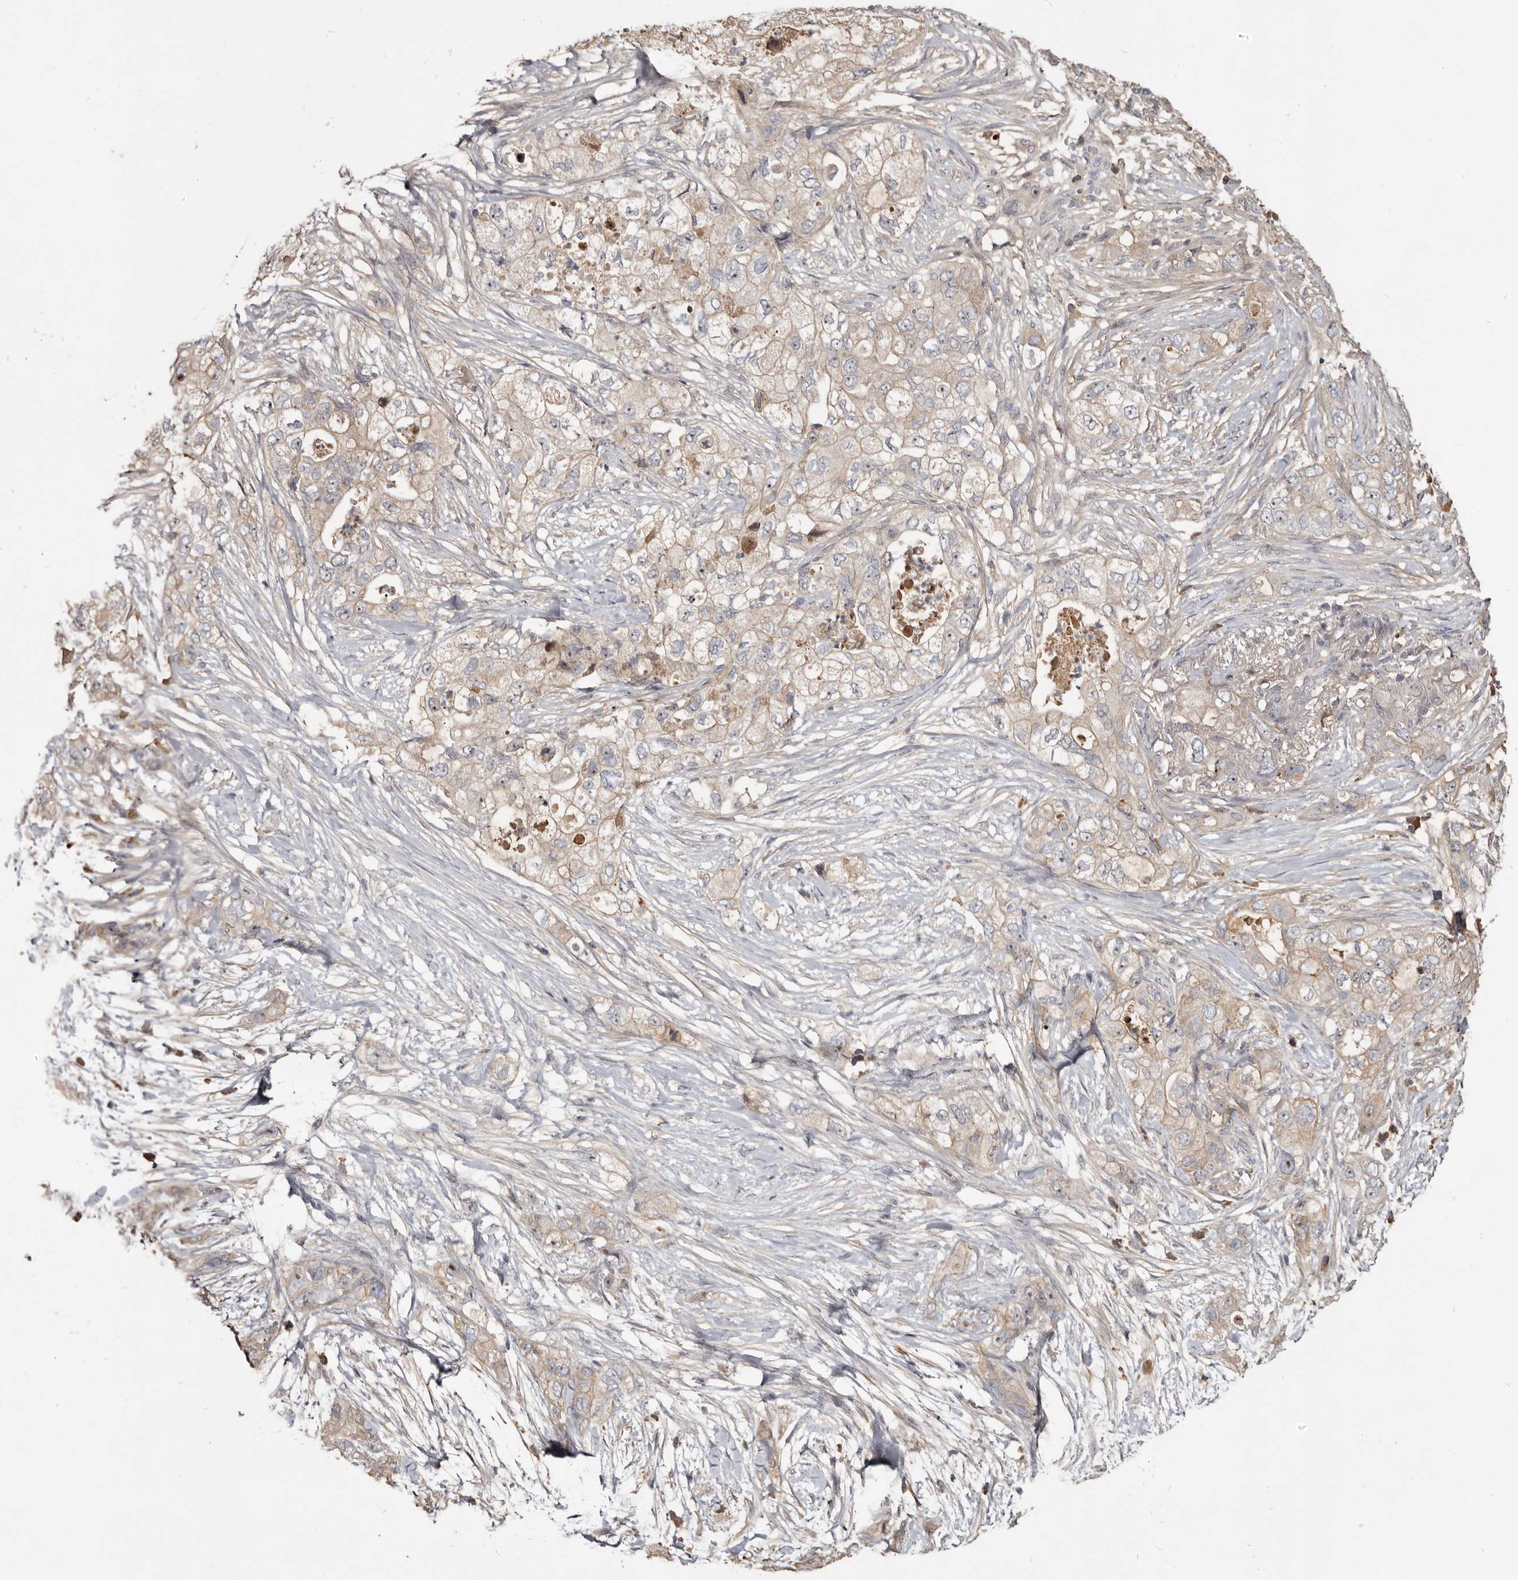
{"staining": {"intensity": "weak", "quantity": ">75%", "location": "cytoplasmic/membranous,nuclear"}, "tissue": "pancreatic cancer", "cell_type": "Tumor cells", "image_type": "cancer", "snomed": [{"axis": "morphology", "description": "Adenocarcinoma, NOS"}, {"axis": "topography", "description": "Pancreas"}], "caption": "Immunohistochemical staining of human pancreatic adenocarcinoma exhibits low levels of weak cytoplasmic/membranous and nuclear staining in about >75% of tumor cells.", "gene": "TTC39A", "patient": {"sex": "female", "age": 73}}